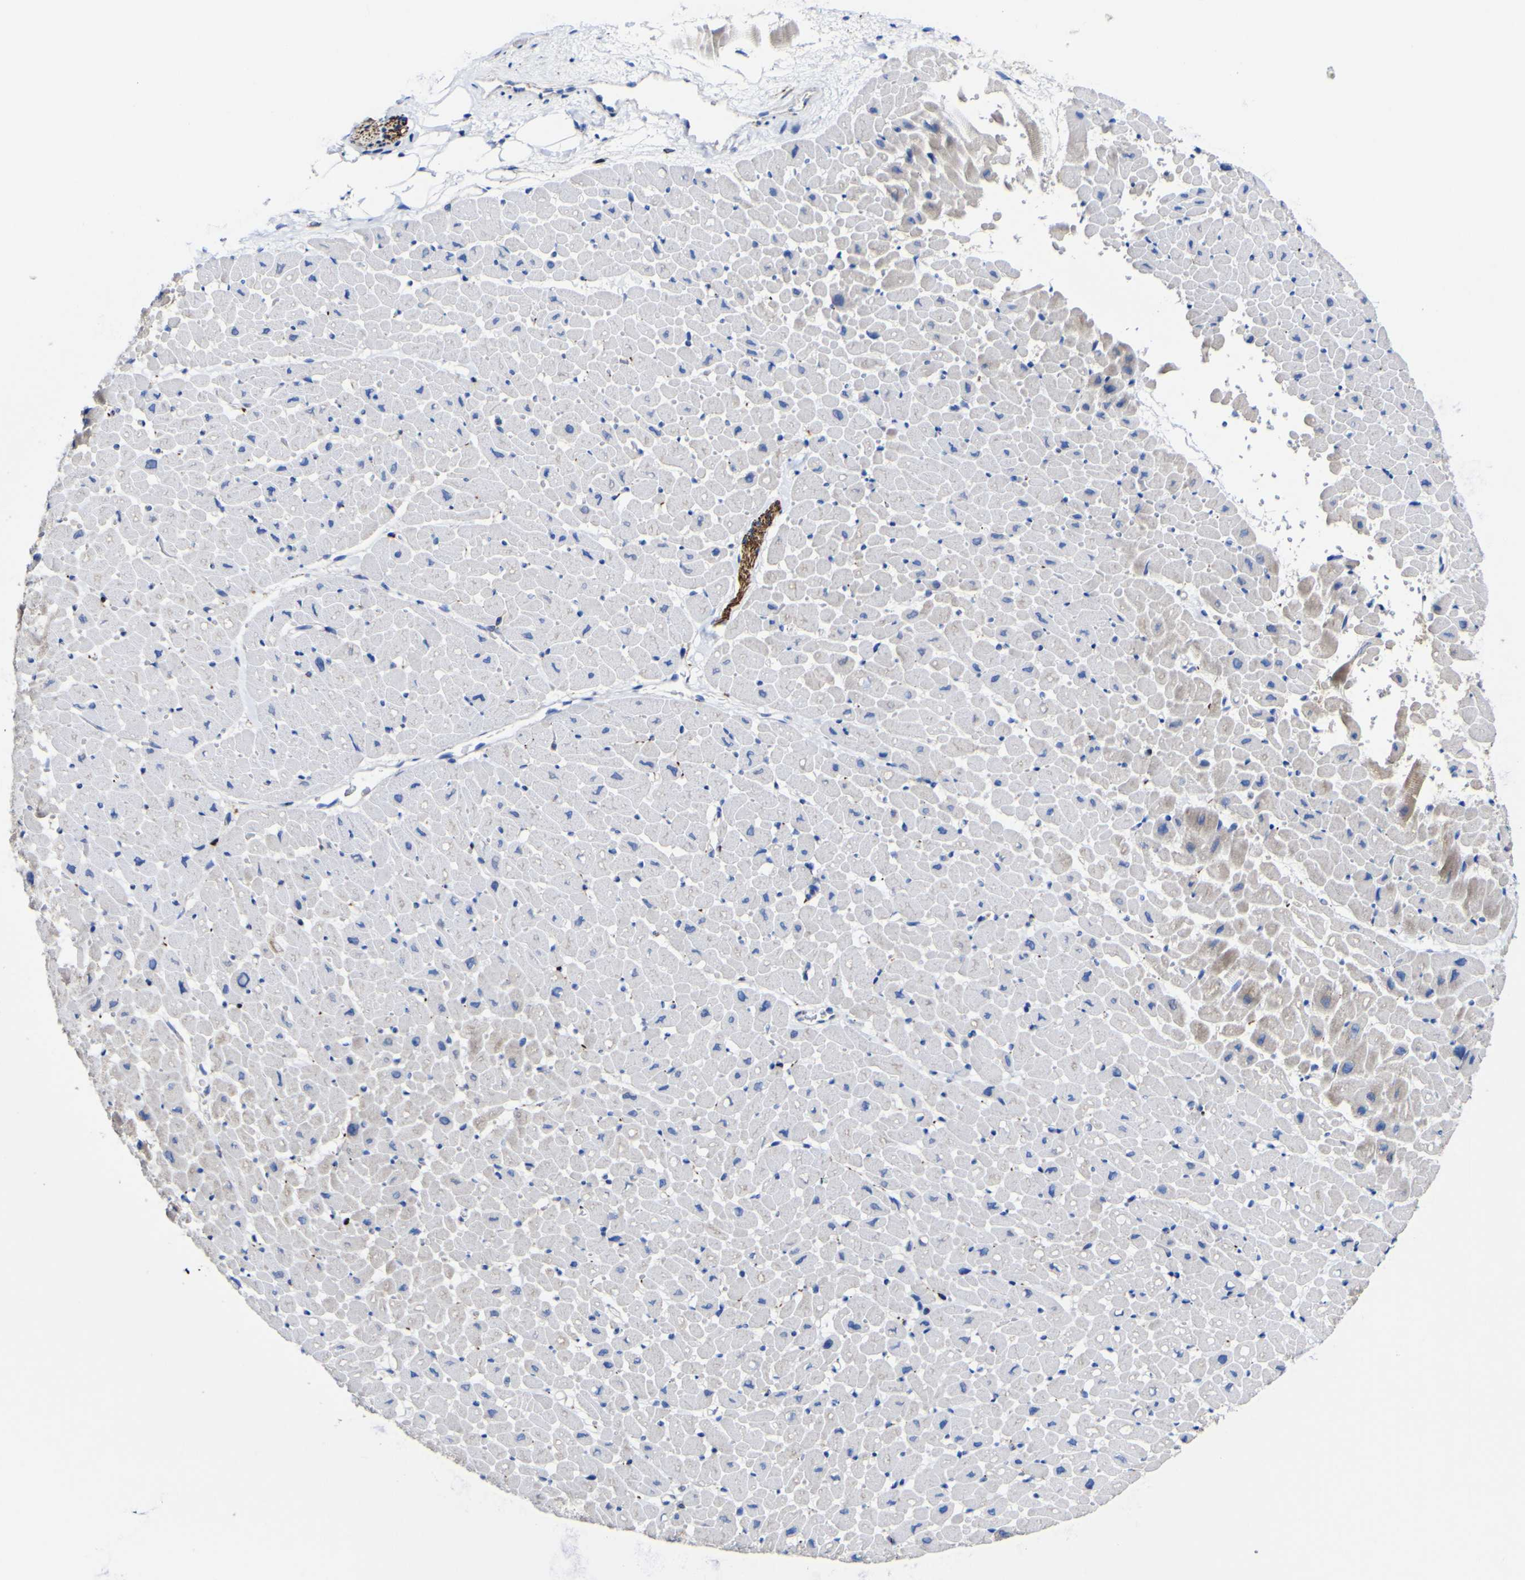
{"staining": {"intensity": "moderate", "quantity": "25%-75%", "location": "cytoplasmic/membranous"}, "tissue": "heart muscle", "cell_type": "Cardiomyocytes", "image_type": "normal", "snomed": [{"axis": "morphology", "description": "Normal tissue, NOS"}, {"axis": "topography", "description": "Heart"}], "caption": "A high-resolution histopathology image shows immunohistochemistry staining of unremarkable heart muscle, which exhibits moderate cytoplasmic/membranous staining in about 25%-75% of cardiomyocytes.", "gene": "CCDC90B", "patient": {"sex": "male", "age": 45}}